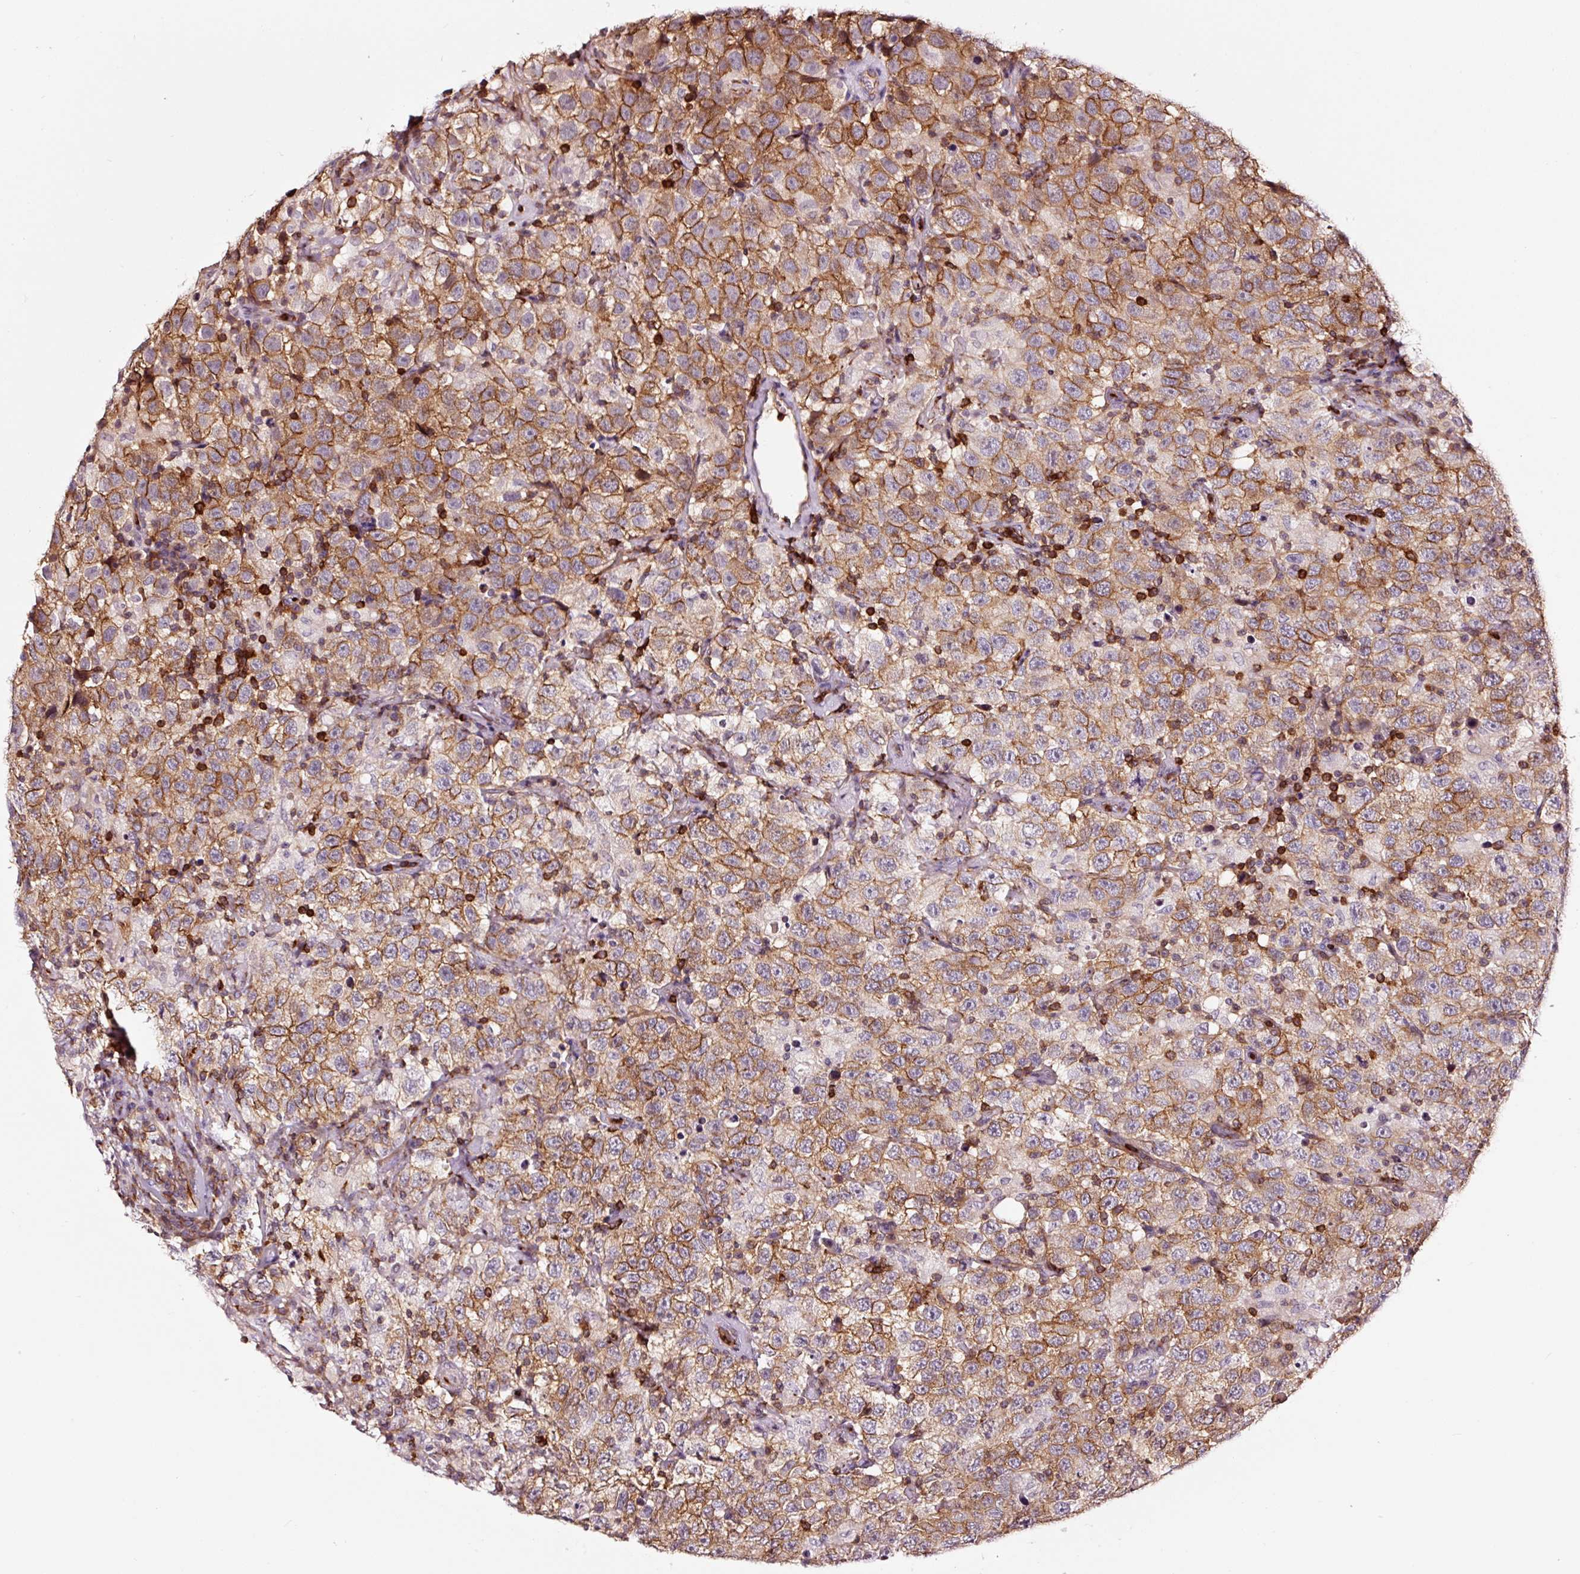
{"staining": {"intensity": "moderate", "quantity": ">75%", "location": "cytoplasmic/membranous"}, "tissue": "testis cancer", "cell_type": "Tumor cells", "image_type": "cancer", "snomed": [{"axis": "morphology", "description": "Seminoma, NOS"}, {"axis": "topography", "description": "Testis"}], "caption": "The micrograph exhibits a brown stain indicating the presence of a protein in the cytoplasmic/membranous of tumor cells in testis seminoma.", "gene": "ADD3", "patient": {"sex": "male", "age": 41}}